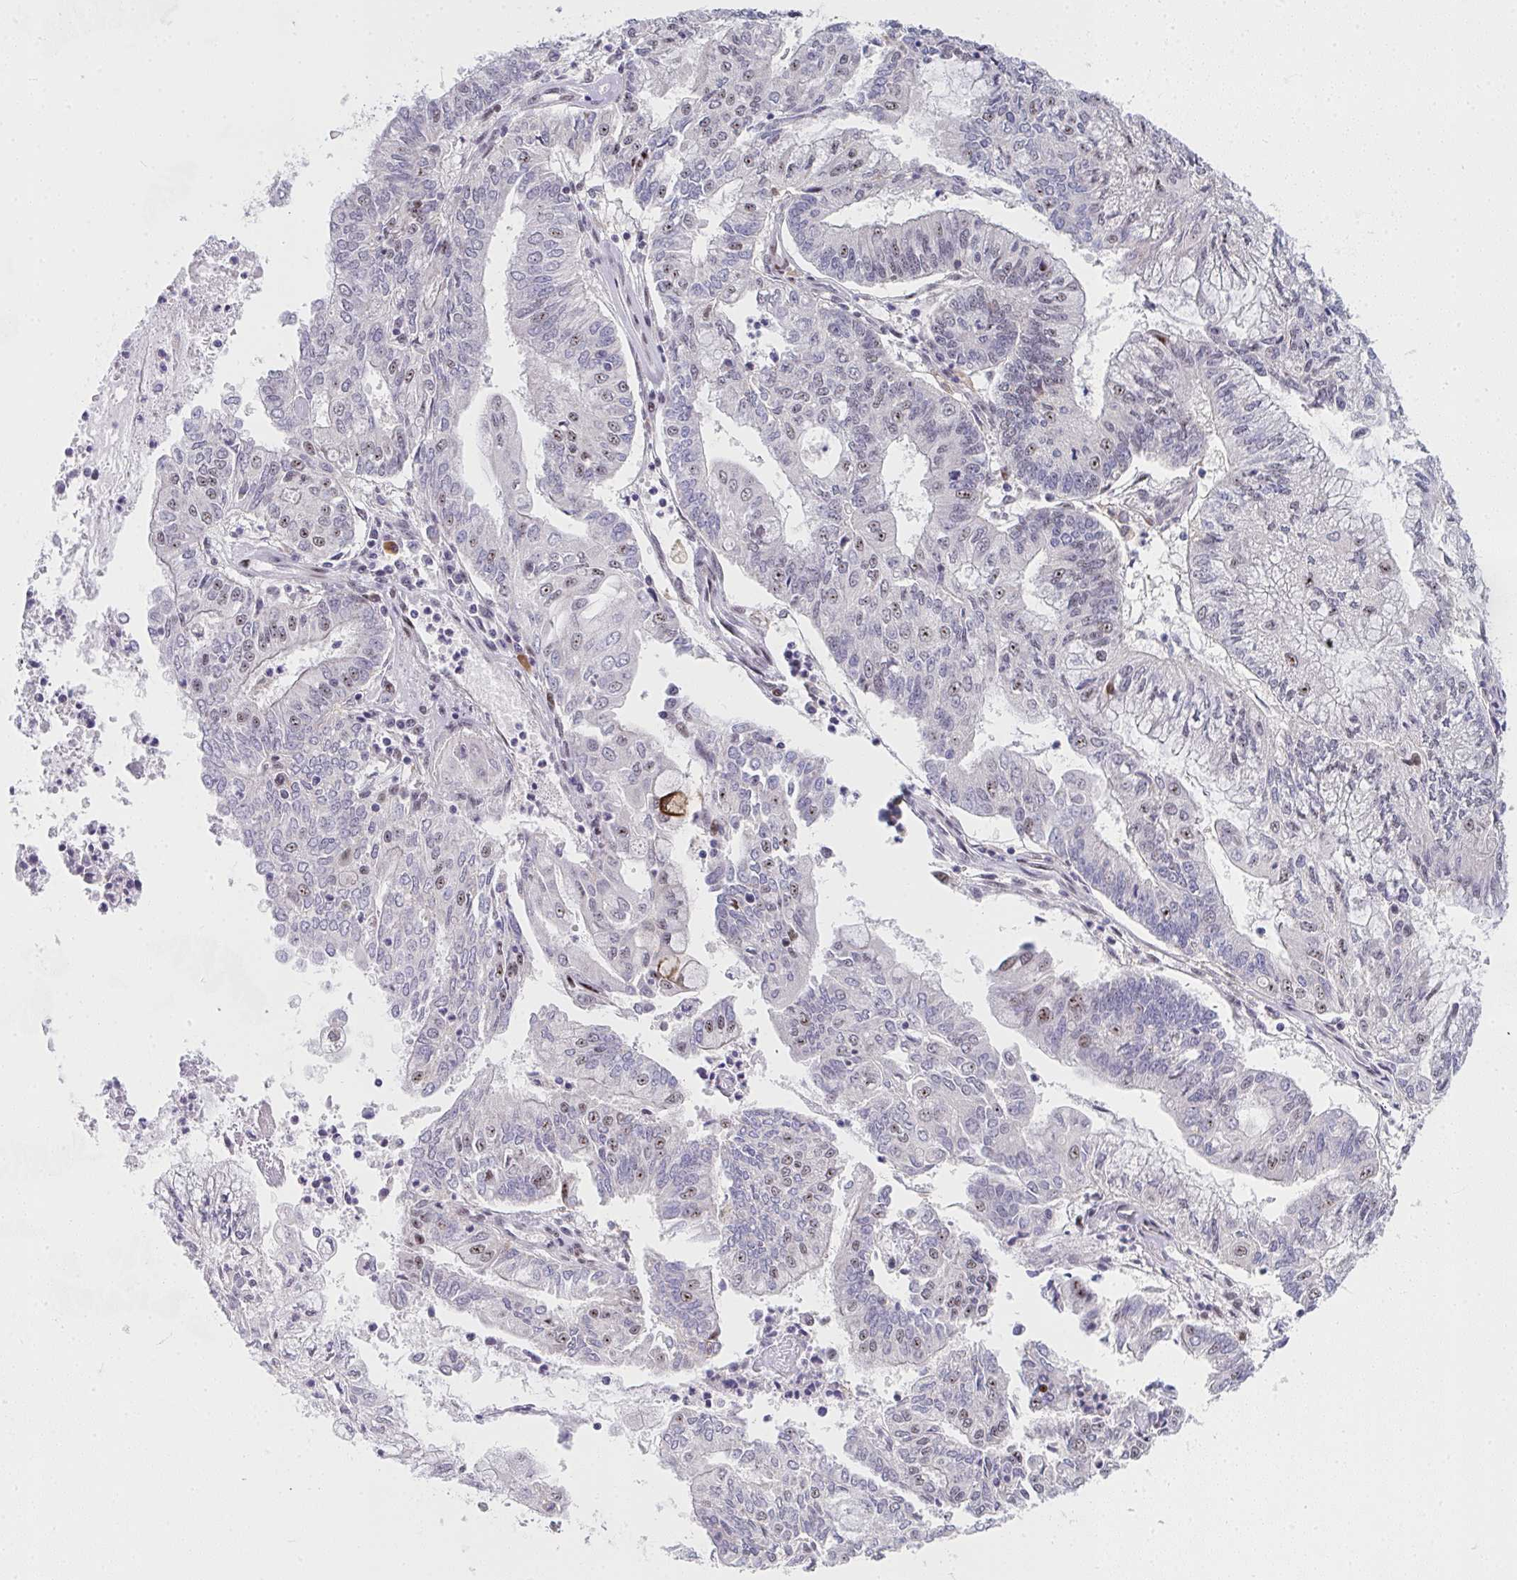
{"staining": {"intensity": "moderate", "quantity": "<25%", "location": "nuclear"}, "tissue": "endometrial cancer", "cell_type": "Tumor cells", "image_type": "cancer", "snomed": [{"axis": "morphology", "description": "Adenocarcinoma, NOS"}, {"axis": "topography", "description": "Endometrium"}], "caption": "A high-resolution histopathology image shows IHC staining of adenocarcinoma (endometrial), which demonstrates moderate nuclear positivity in approximately <25% of tumor cells.", "gene": "ZIC3", "patient": {"sex": "female", "age": 61}}